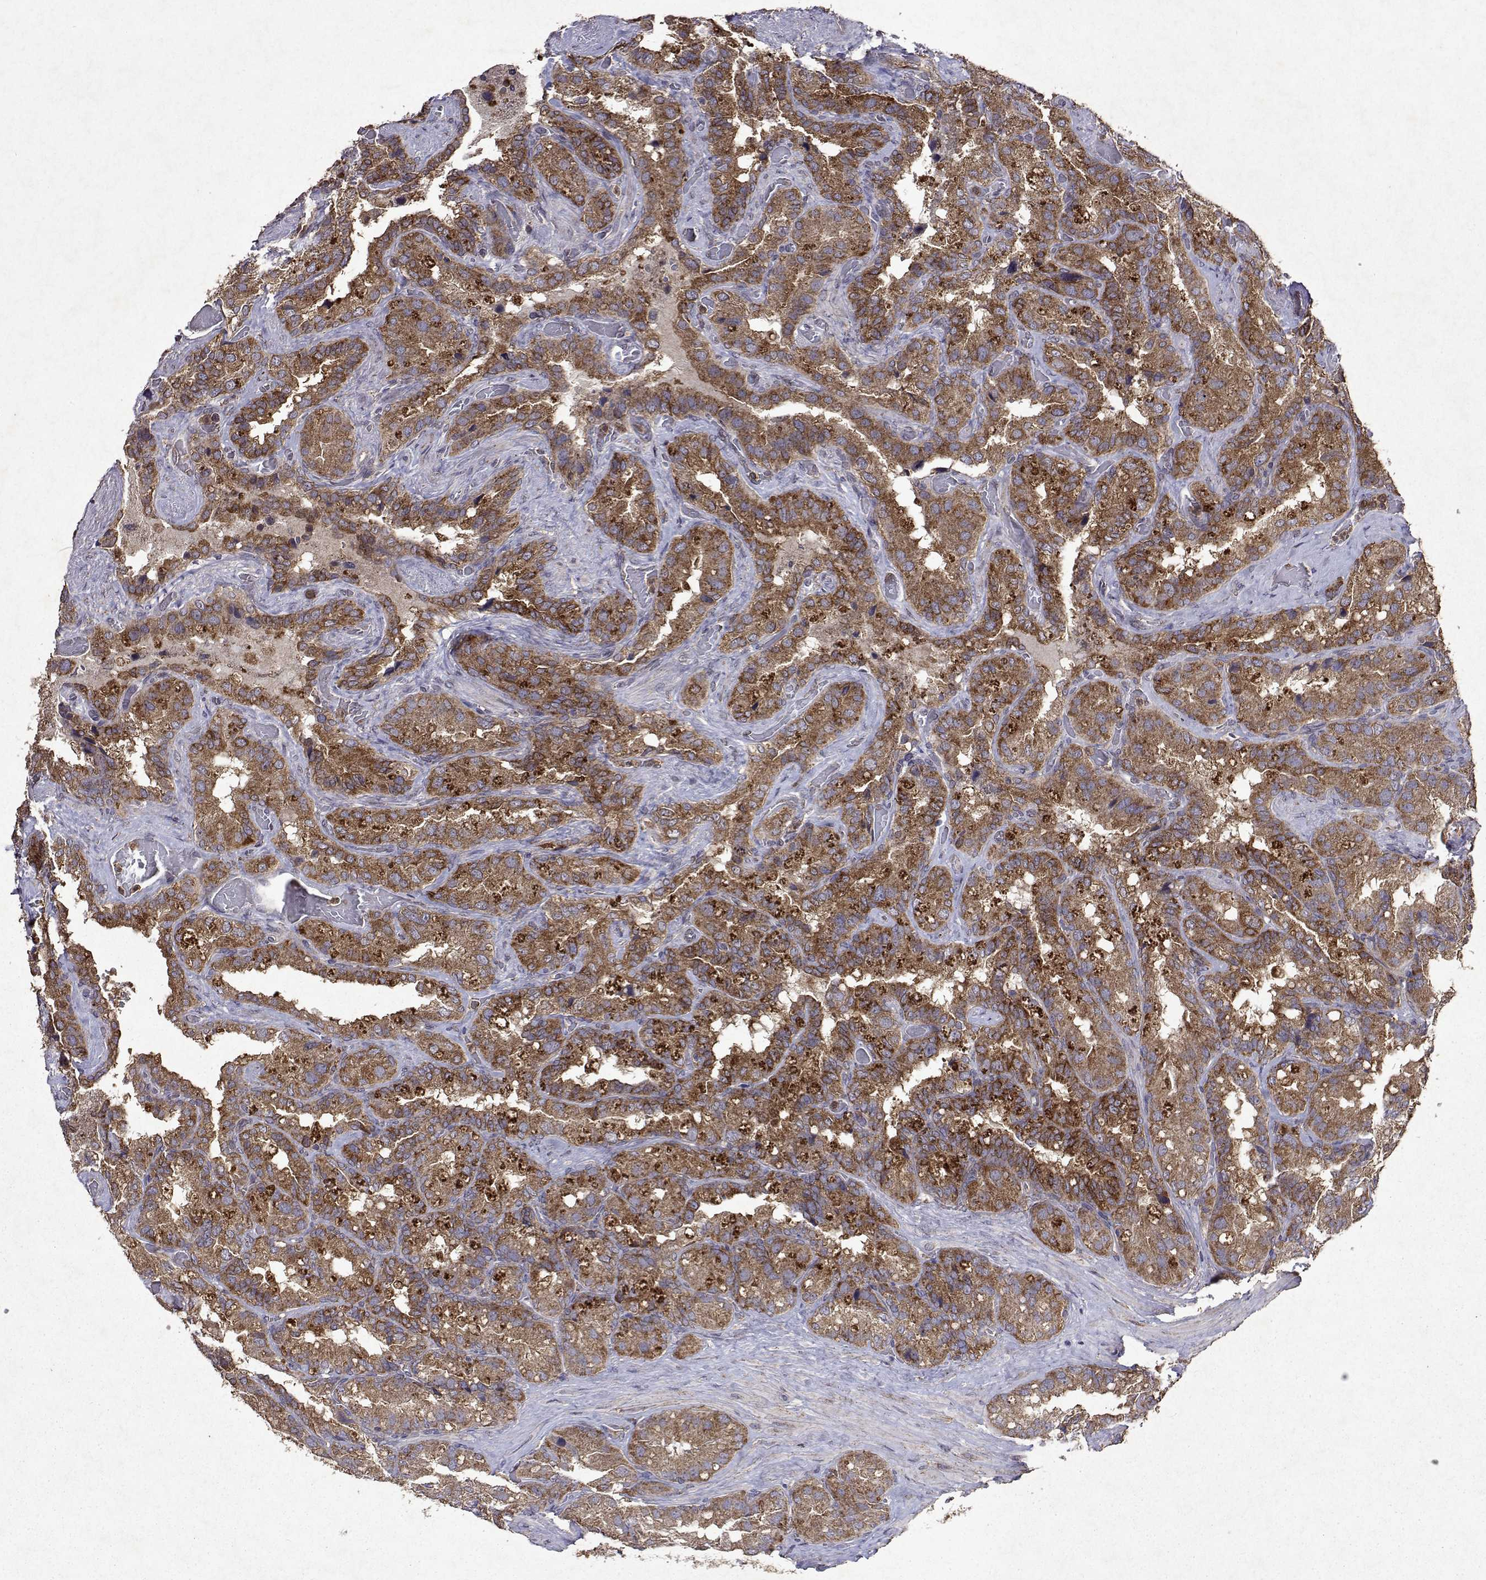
{"staining": {"intensity": "moderate", "quantity": ">75%", "location": "cytoplasmic/membranous"}, "tissue": "seminal vesicle", "cell_type": "Glandular cells", "image_type": "normal", "snomed": [{"axis": "morphology", "description": "Normal tissue, NOS"}, {"axis": "topography", "description": "Seminal veicle"}], "caption": "Seminal vesicle stained for a protein shows moderate cytoplasmic/membranous positivity in glandular cells. (IHC, brightfield microscopy, high magnification).", "gene": "TARBP2", "patient": {"sex": "male", "age": 60}}